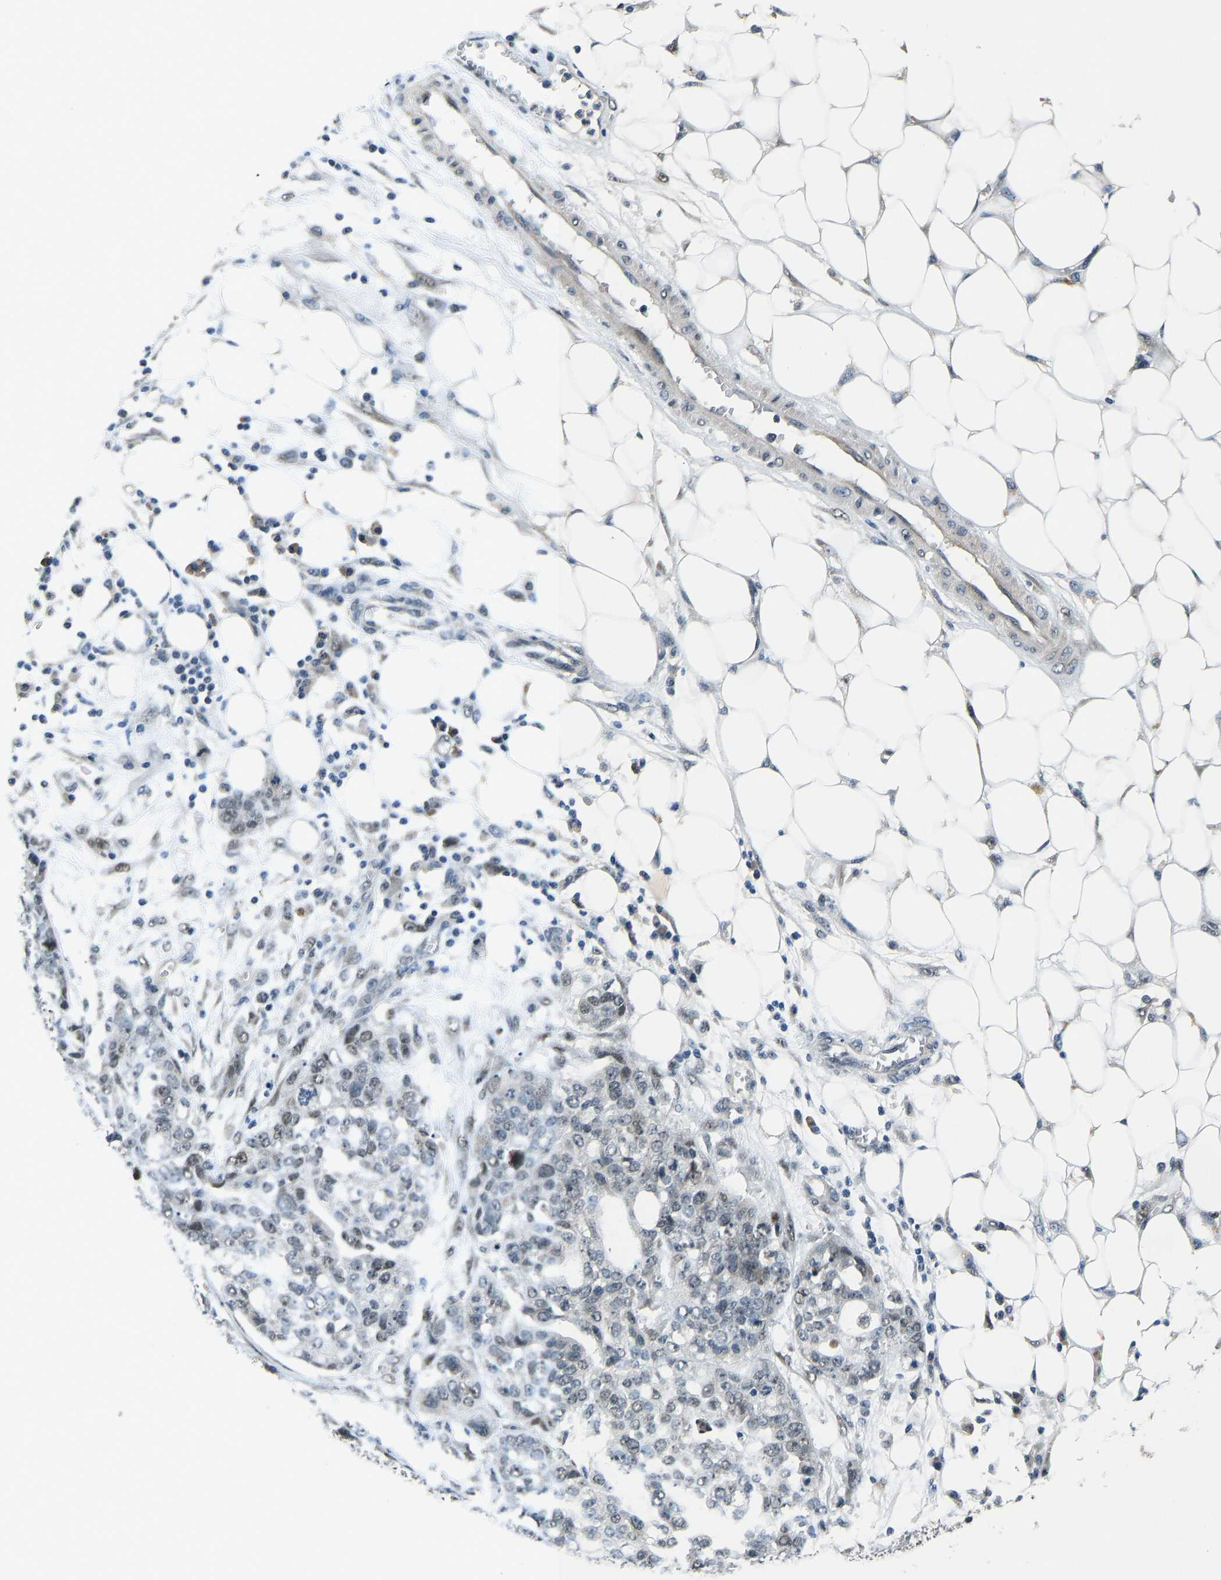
{"staining": {"intensity": "weak", "quantity": "<25%", "location": "nuclear"}, "tissue": "ovarian cancer", "cell_type": "Tumor cells", "image_type": "cancer", "snomed": [{"axis": "morphology", "description": "Cystadenocarcinoma, serous, NOS"}, {"axis": "topography", "description": "Soft tissue"}, {"axis": "topography", "description": "Ovary"}], "caption": "Tumor cells are negative for protein expression in human ovarian serous cystadenocarcinoma.", "gene": "FOS", "patient": {"sex": "female", "age": 57}}